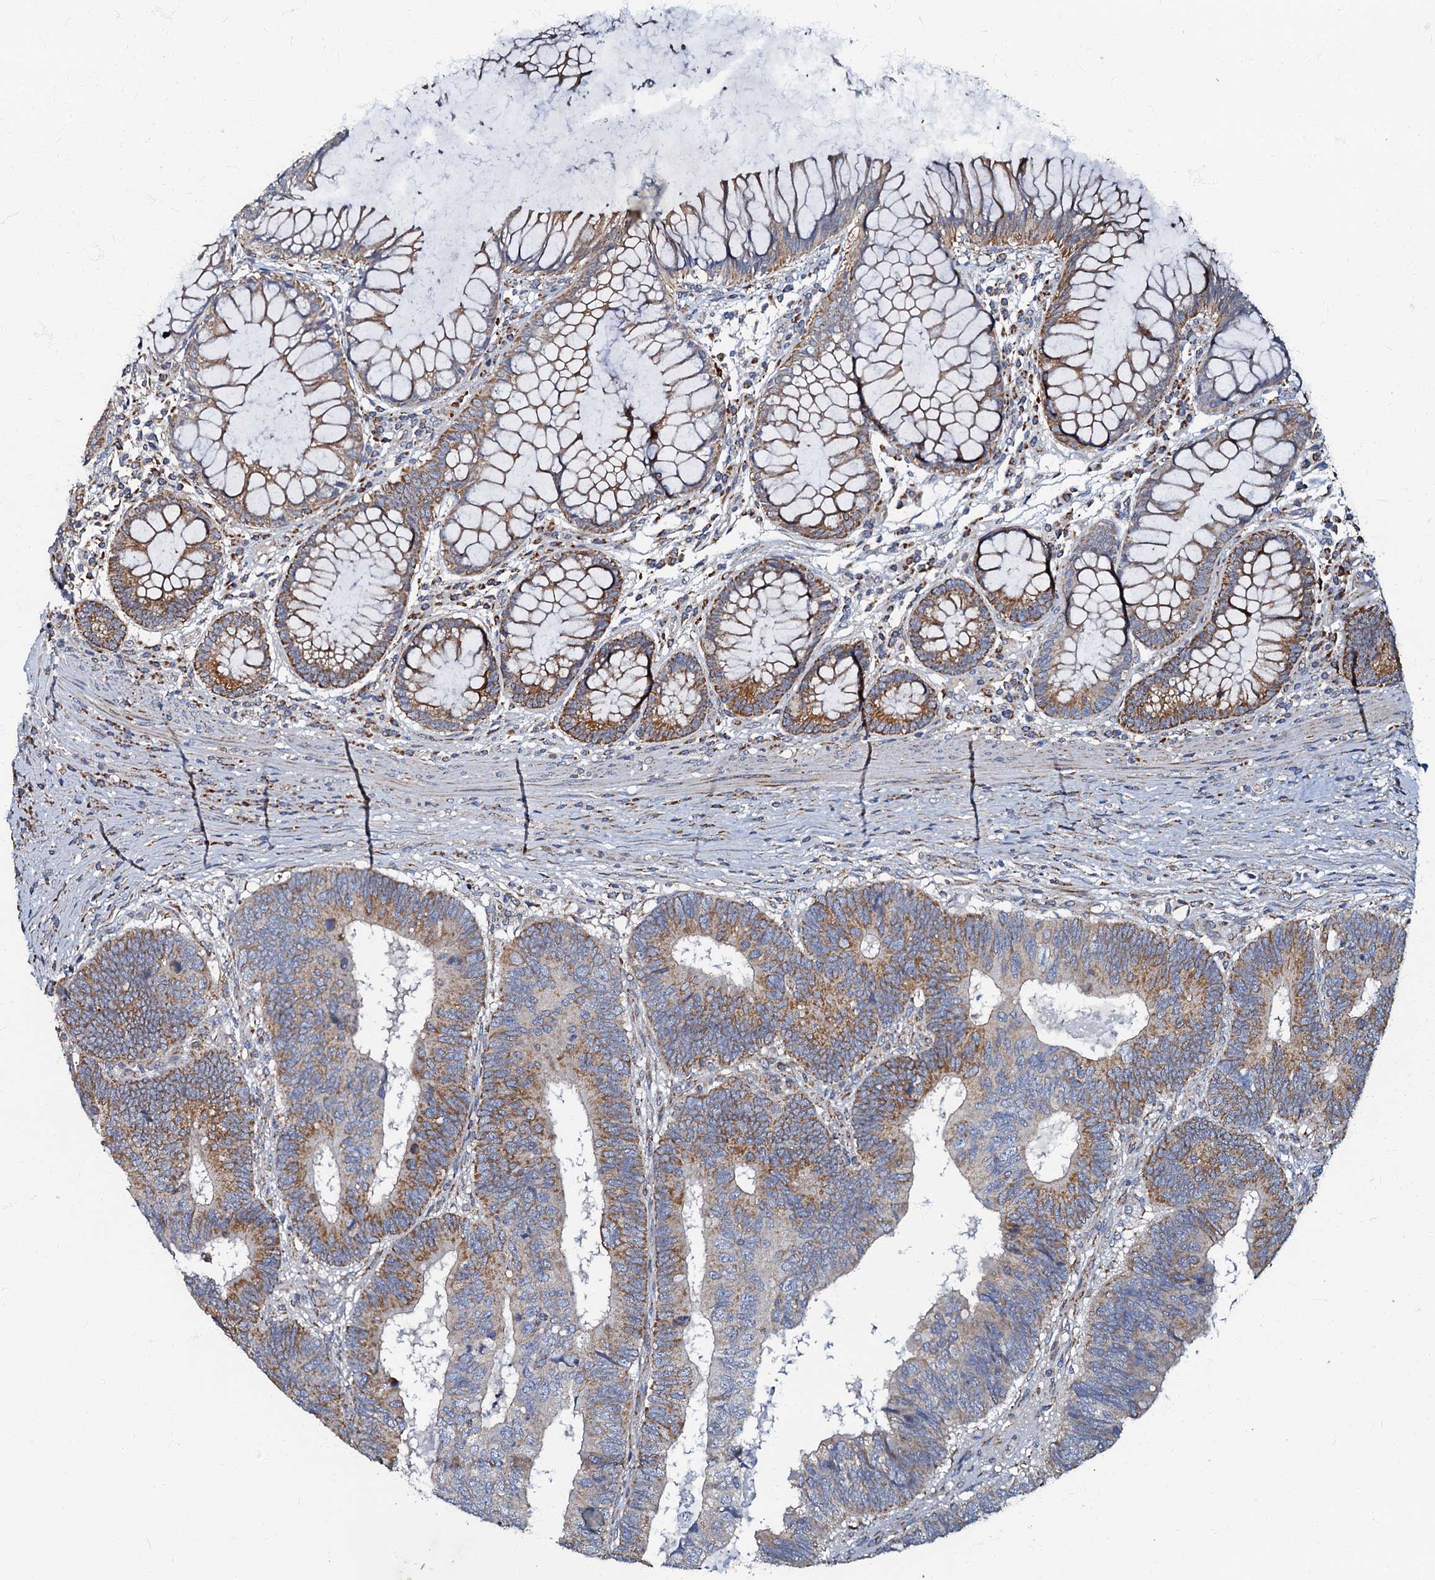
{"staining": {"intensity": "moderate", "quantity": ">75%", "location": "cytoplasmic/membranous"}, "tissue": "colorectal cancer", "cell_type": "Tumor cells", "image_type": "cancer", "snomed": [{"axis": "morphology", "description": "Adenocarcinoma, NOS"}, {"axis": "topography", "description": "Colon"}], "caption": "A brown stain labels moderate cytoplasmic/membranous expression of a protein in human colorectal cancer tumor cells.", "gene": "NDUFA12", "patient": {"sex": "female", "age": 67}}